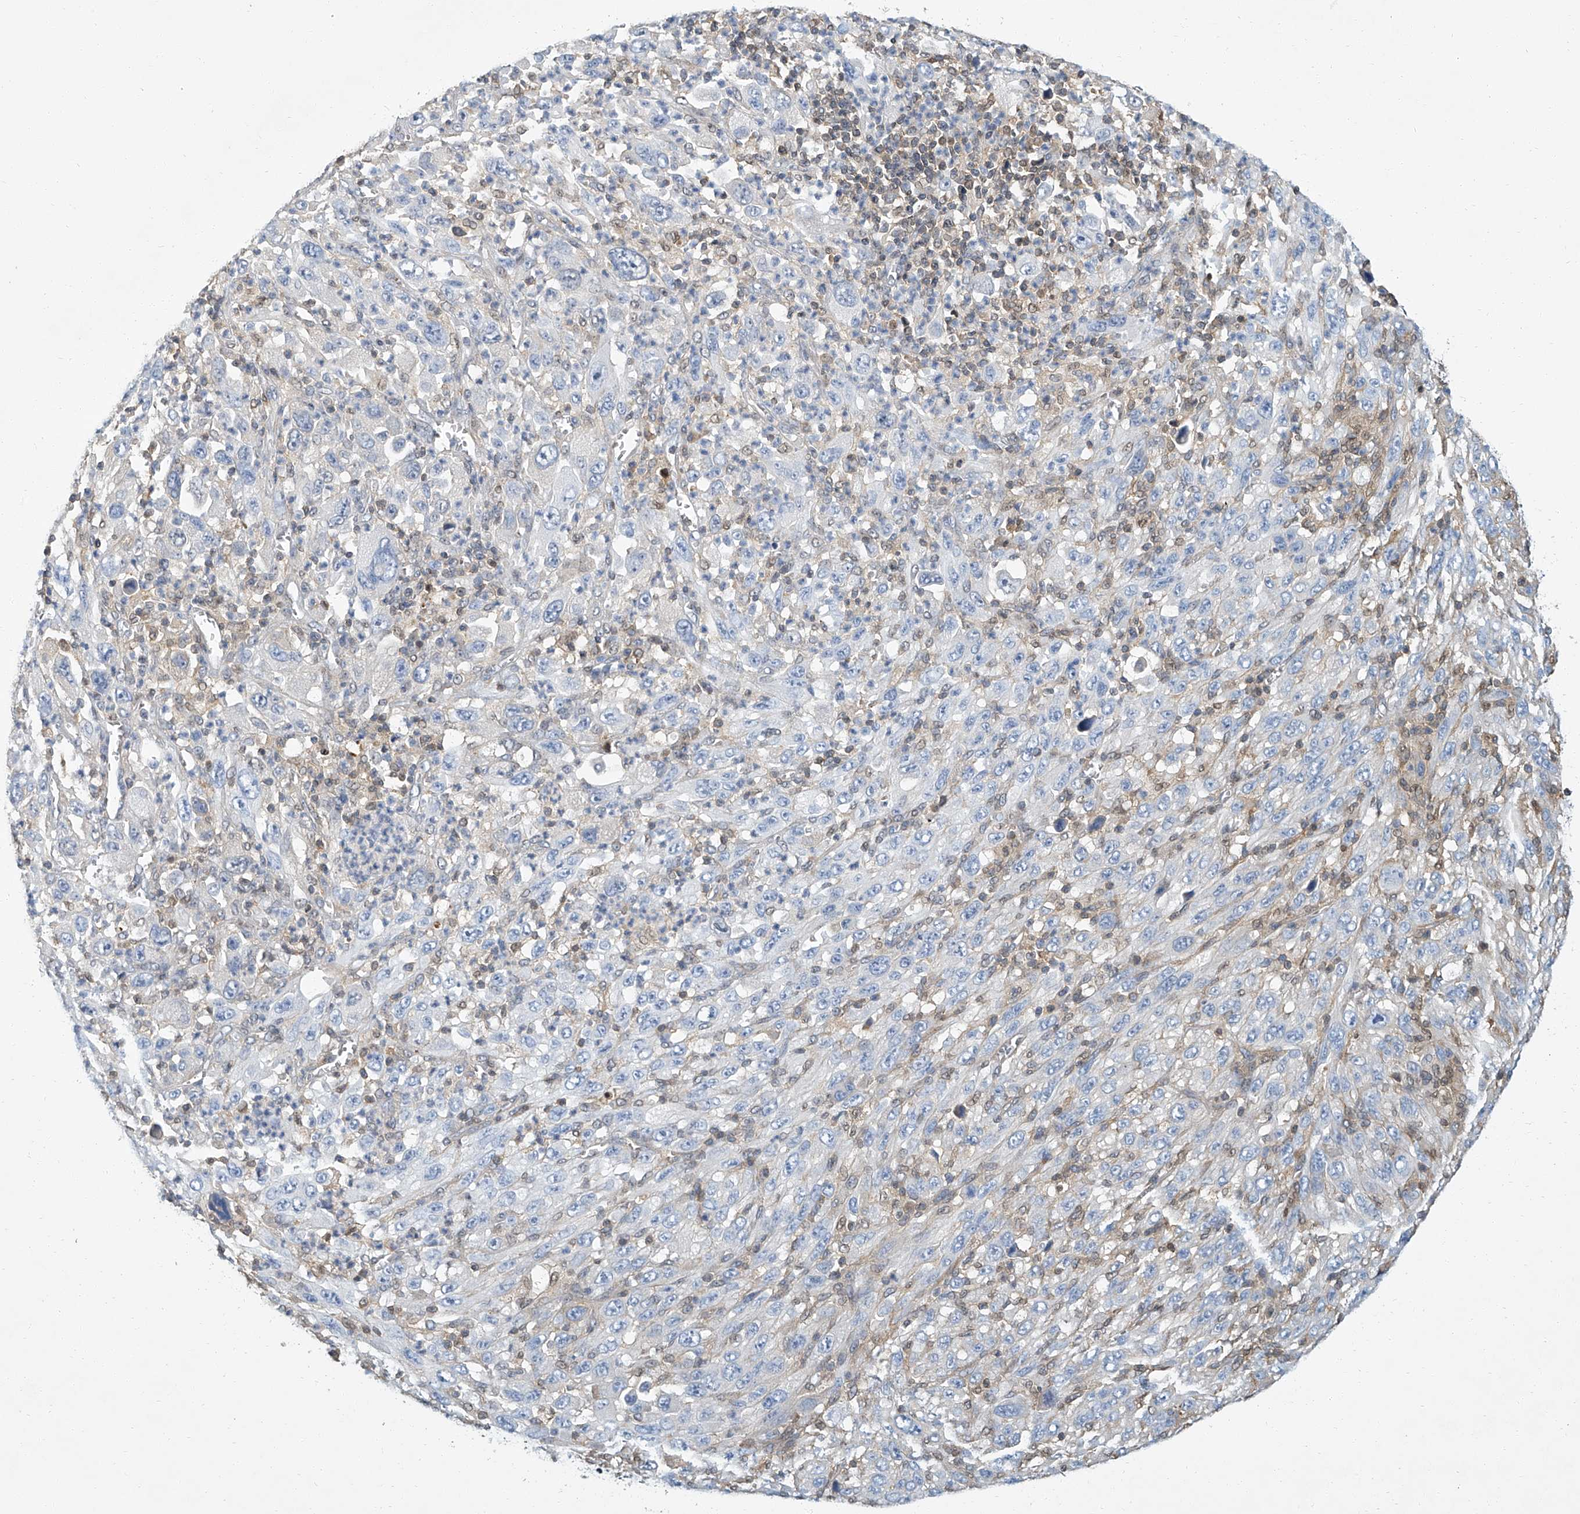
{"staining": {"intensity": "negative", "quantity": "none", "location": "none"}, "tissue": "melanoma", "cell_type": "Tumor cells", "image_type": "cancer", "snomed": [{"axis": "morphology", "description": "Malignant melanoma, Metastatic site"}, {"axis": "topography", "description": "Skin"}], "caption": "A micrograph of human malignant melanoma (metastatic site) is negative for staining in tumor cells.", "gene": "PSMB10", "patient": {"sex": "female", "age": 56}}